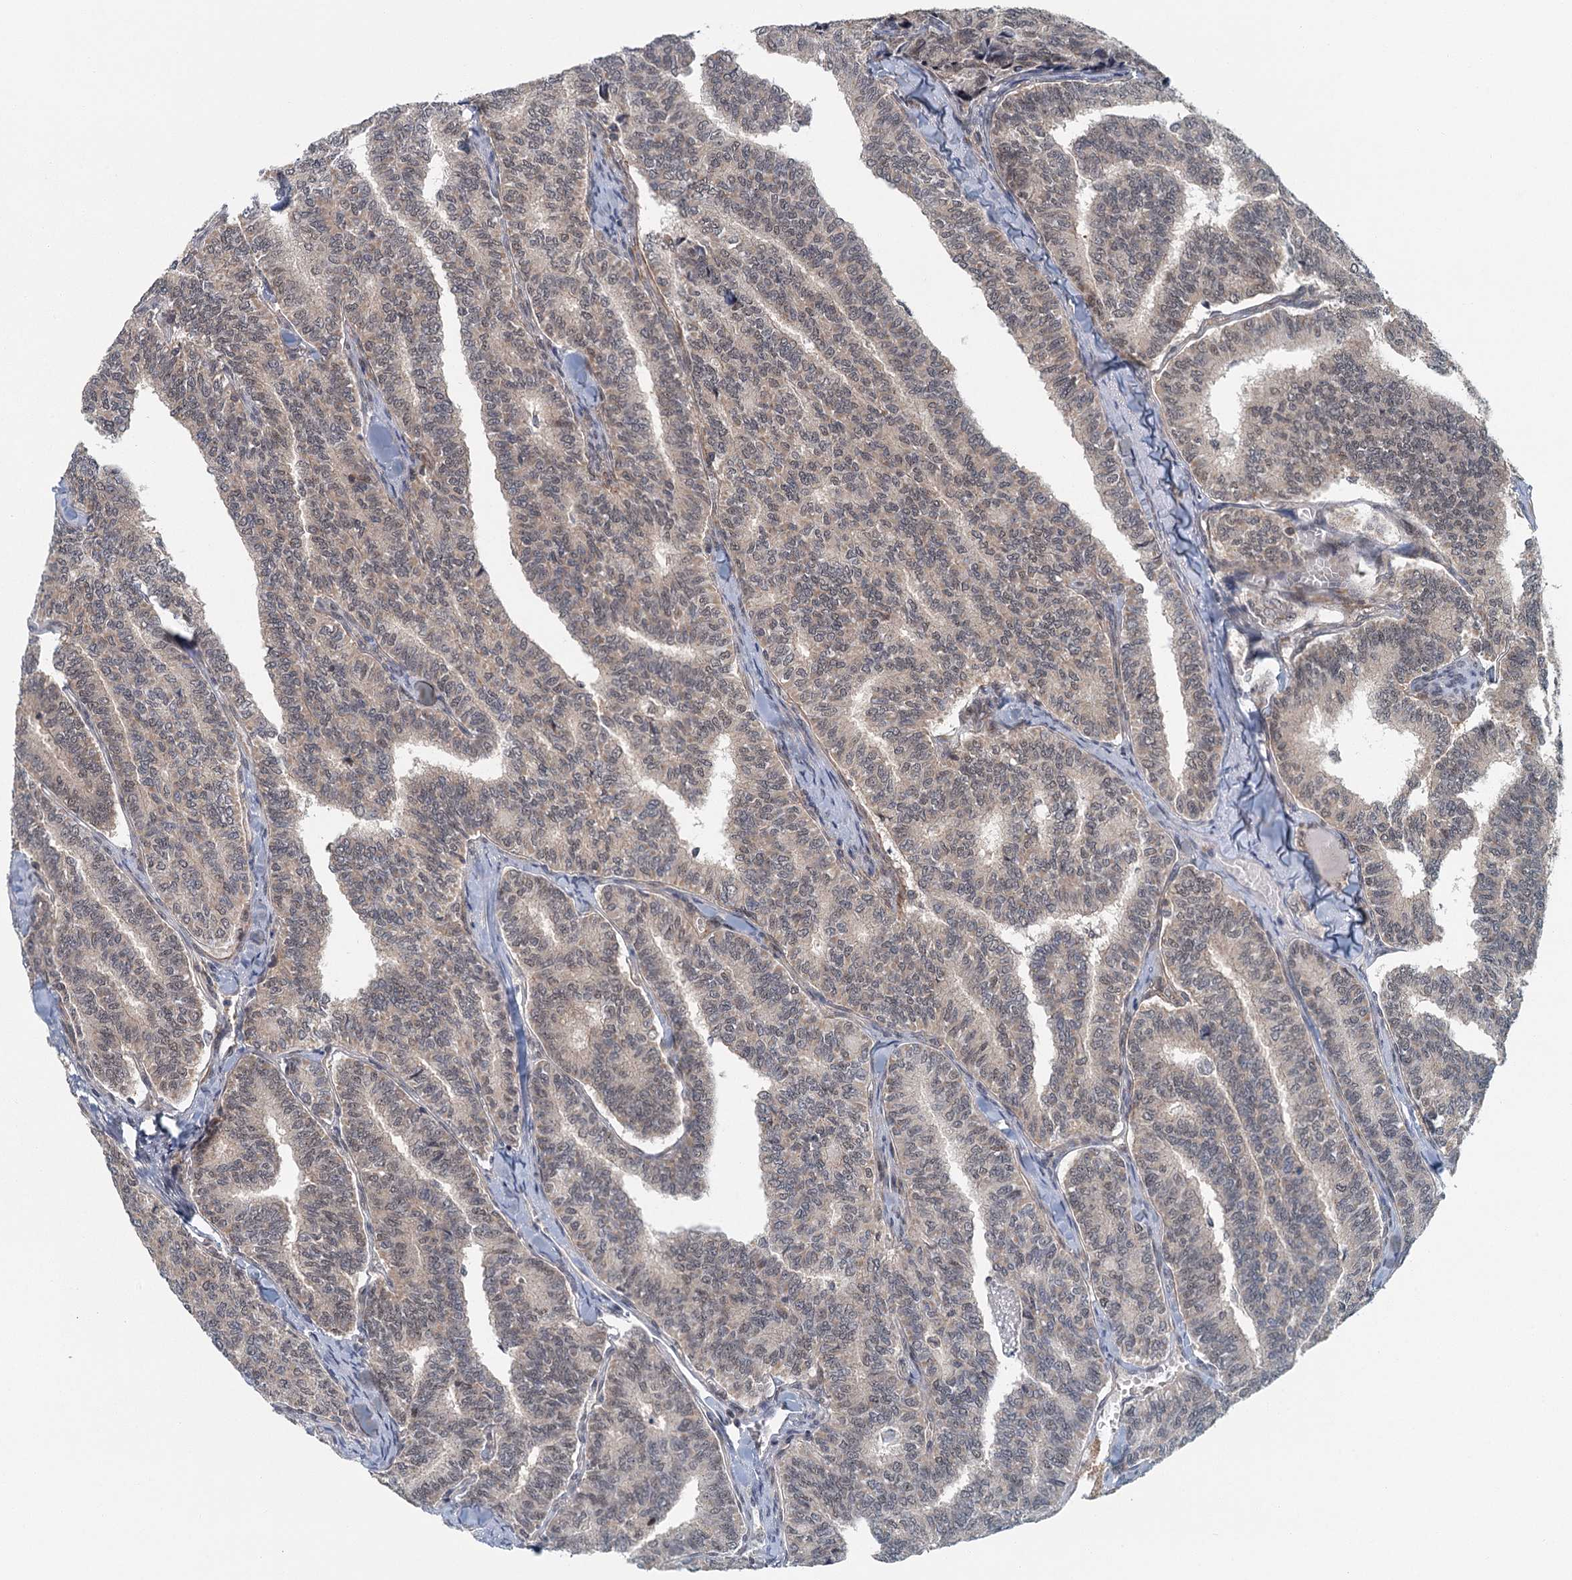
{"staining": {"intensity": "weak", "quantity": "25%-75%", "location": "nuclear"}, "tissue": "thyroid cancer", "cell_type": "Tumor cells", "image_type": "cancer", "snomed": [{"axis": "morphology", "description": "Papillary adenocarcinoma, NOS"}, {"axis": "topography", "description": "Thyroid gland"}], "caption": "Brown immunohistochemical staining in thyroid papillary adenocarcinoma displays weak nuclear expression in approximately 25%-75% of tumor cells.", "gene": "TAS2R42", "patient": {"sex": "female", "age": 35}}